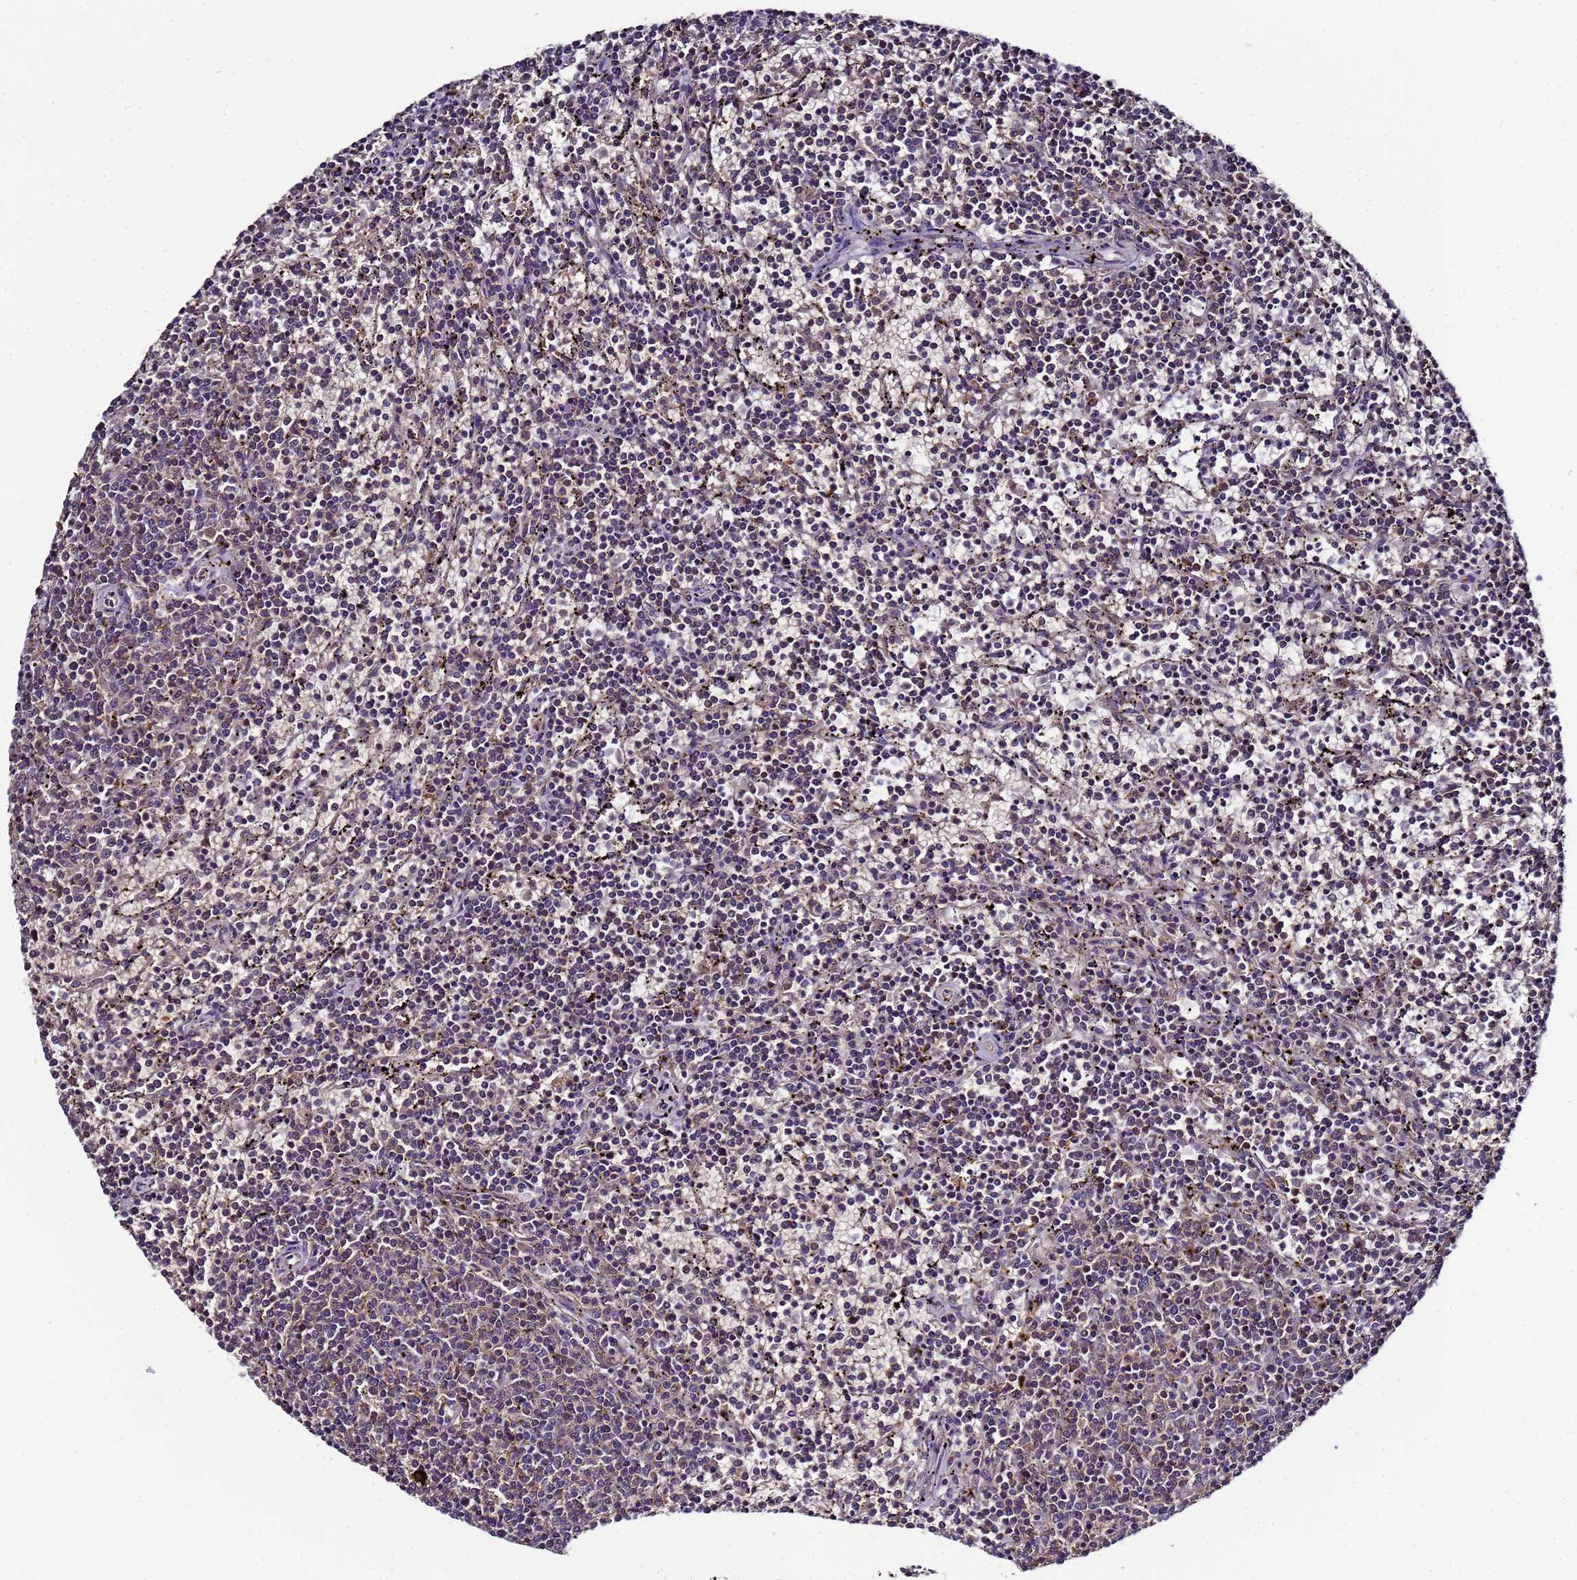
{"staining": {"intensity": "weak", "quantity": "<25%", "location": "cytoplasmic/membranous"}, "tissue": "lymphoma", "cell_type": "Tumor cells", "image_type": "cancer", "snomed": [{"axis": "morphology", "description": "Malignant lymphoma, non-Hodgkin's type, Low grade"}, {"axis": "topography", "description": "Spleen"}], "caption": "A micrograph of human lymphoma is negative for staining in tumor cells.", "gene": "NAXE", "patient": {"sex": "female", "age": 50}}